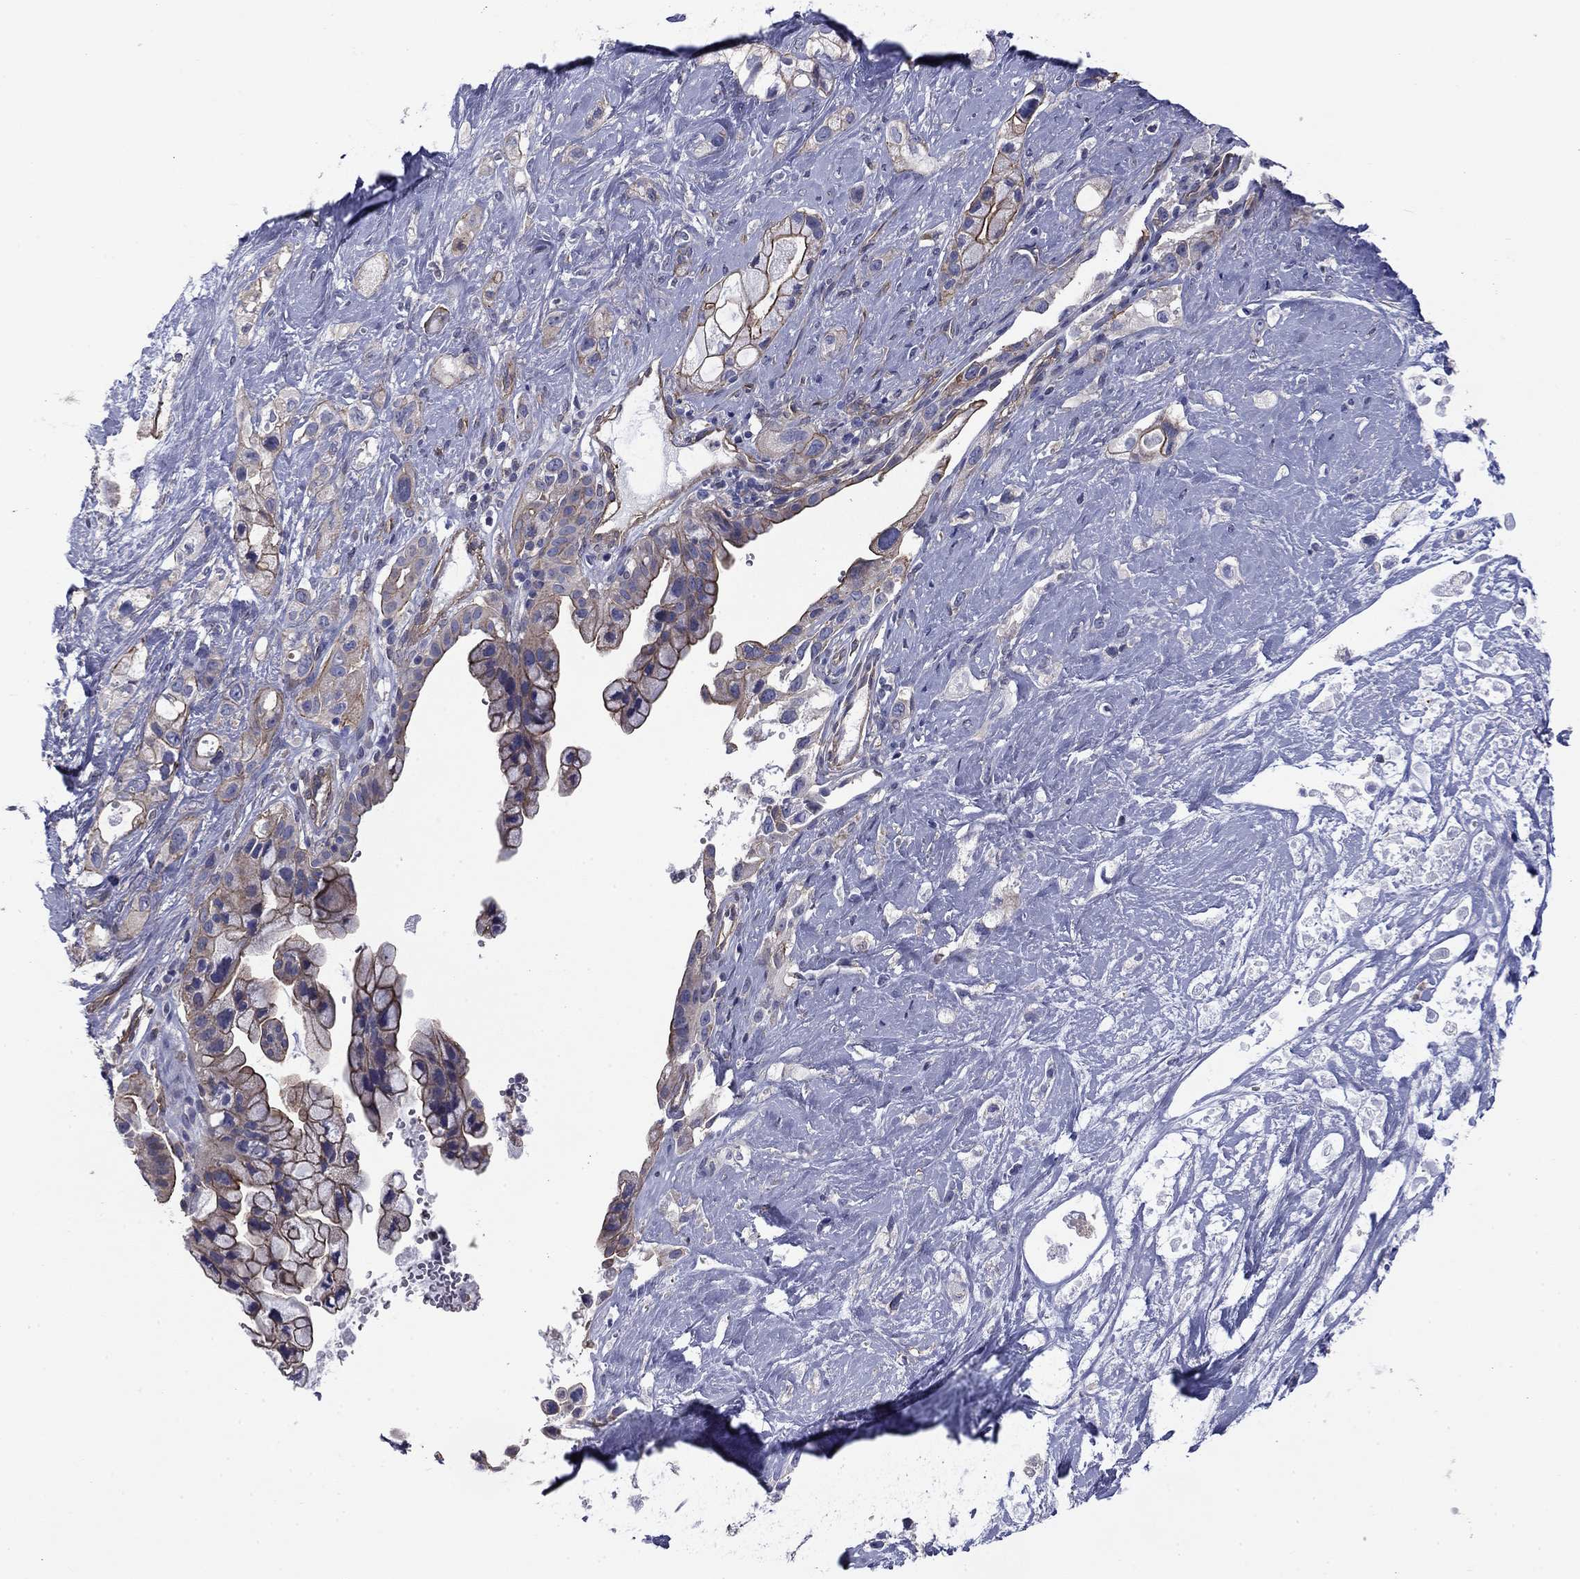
{"staining": {"intensity": "moderate", "quantity": "25%-75%", "location": "cytoplasmic/membranous"}, "tissue": "pancreatic cancer", "cell_type": "Tumor cells", "image_type": "cancer", "snomed": [{"axis": "morphology", "description": "Adenocarcinoma, NOS"}, {"axis": "topography", "description": "Pancreas"}], "caption": "The photomicrograph reveals a brown stain indicating the presence of a protein in the cytoplasmic/membranous of tumor cells in adenocarcinoma (pancreatic).", "gene": "TCHH", "patient": {"sex": "male", "age": 44}}